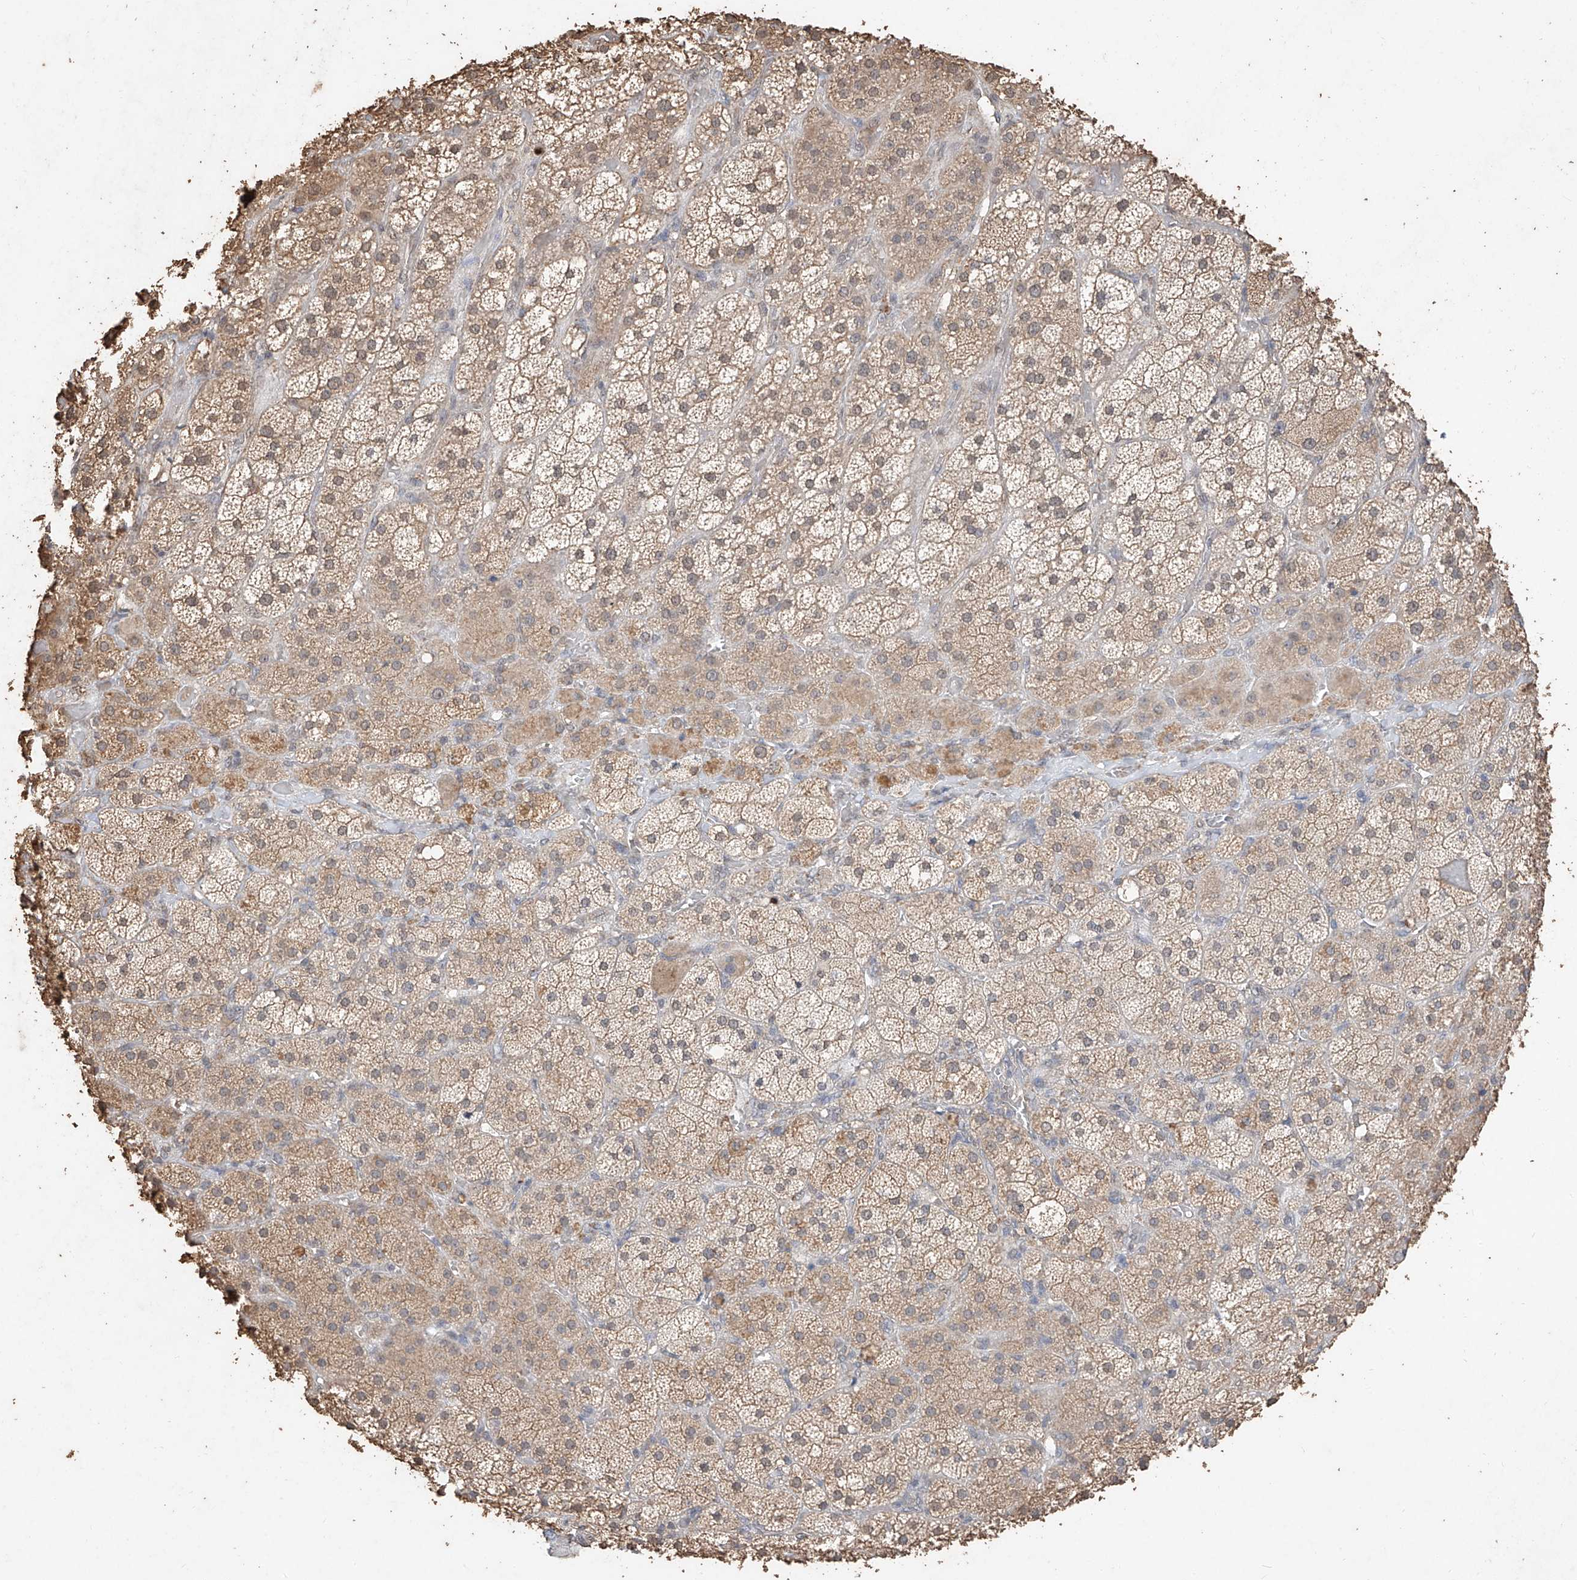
{"staining": {"intensity": "moderate", "quantity": "25%-75%", "location": "cytoplasmic/membranous"}, "tissue": "adrenal gland", "cell_type": "Glandular cells", "image_type": "normal", "snomed": [{"axis": "morphology", "description": "Normal tissue, NOS"}, {"axis": "topography", "description": "Adrenal gland"}], "caption": "Adrenal gland was stained to show a protein in brown. There is medium levels of moderate cytoplasmic/membranous expression in approximately 25%-75% of glandular cells. The protein is stained brown, and the nuclei are stained in blue (DAB IHC with brightfield microscopy, high magnification).", "gene": "ELOVL1", "patient": {"sex": "male", "age": 57}}